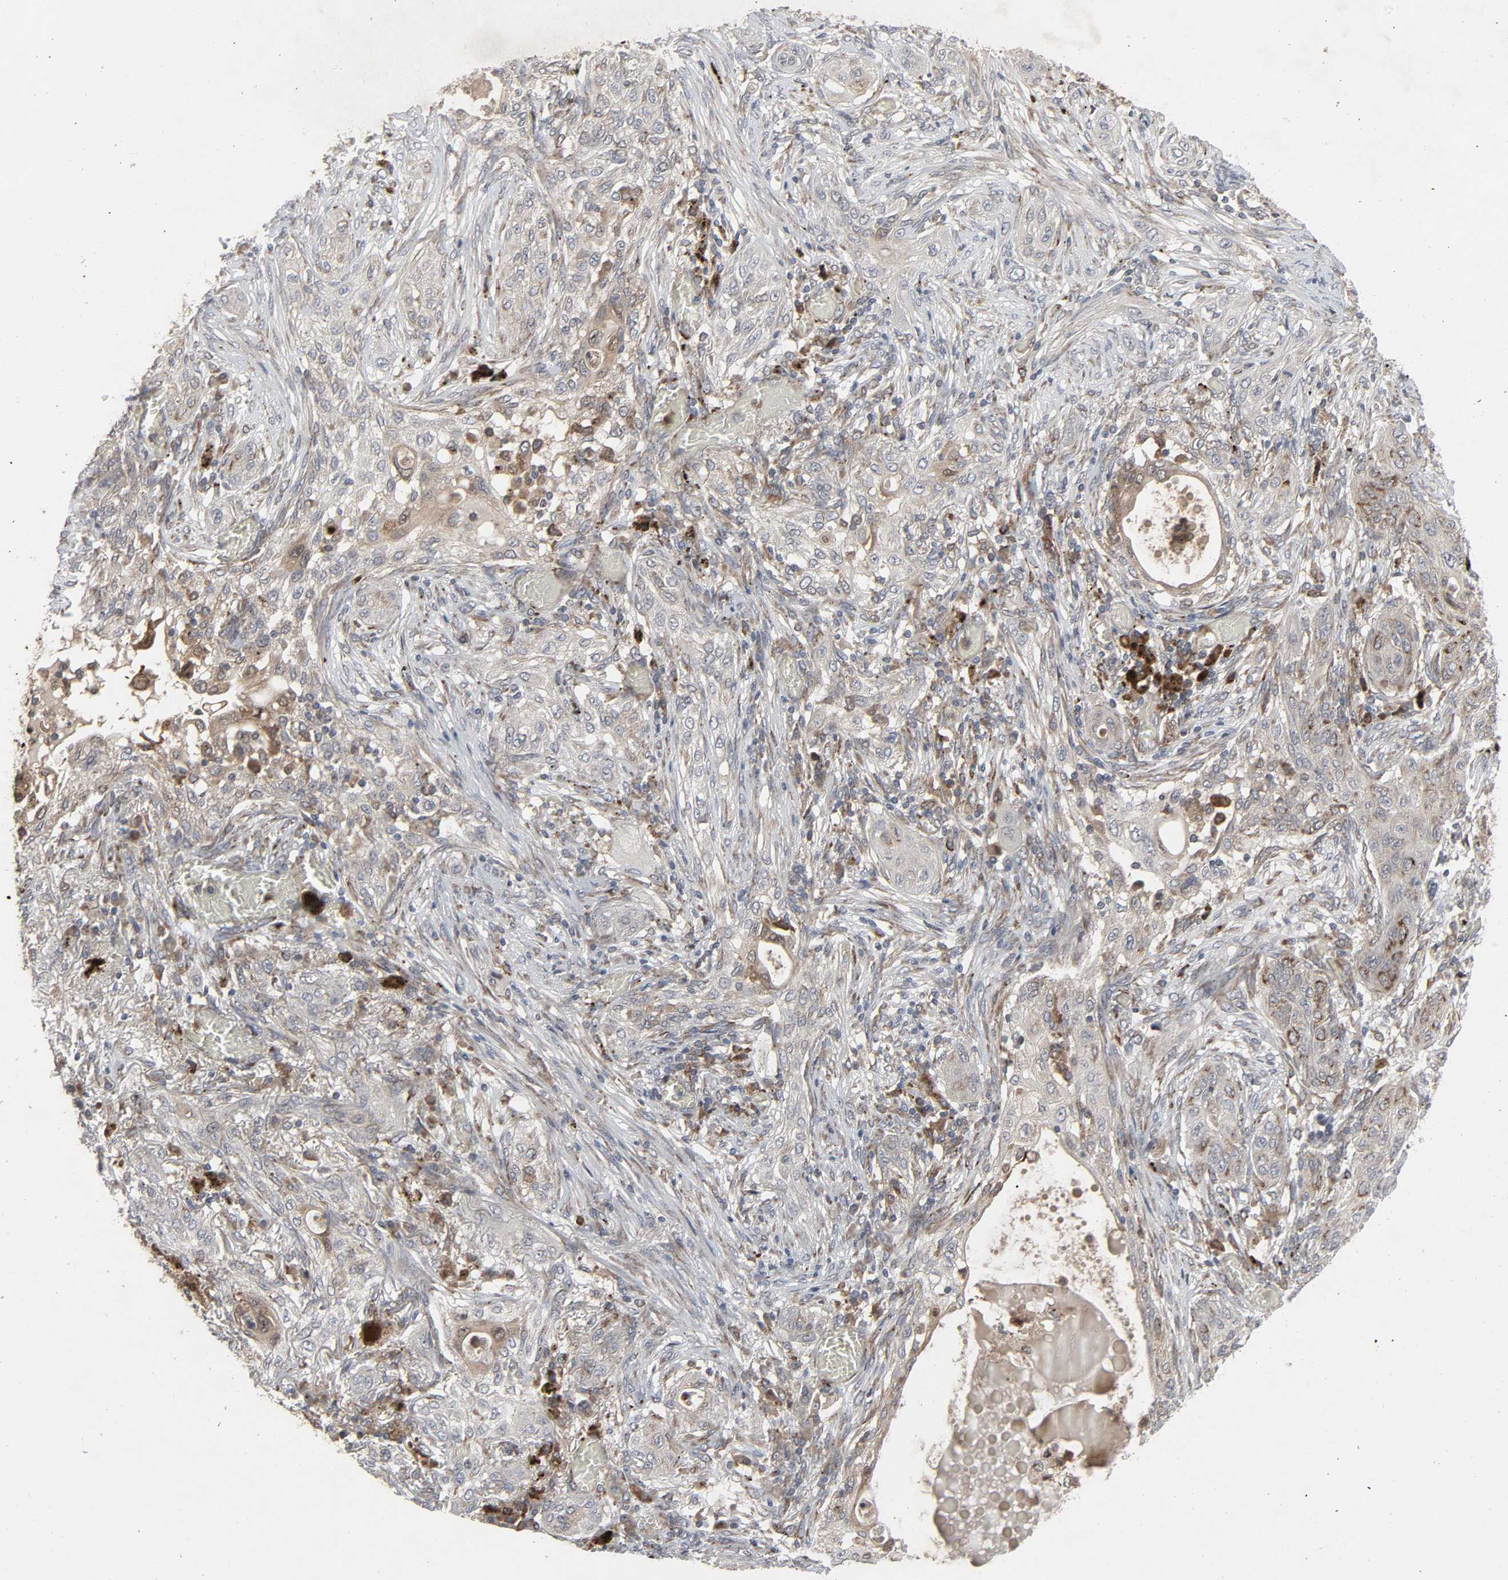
{"staining": {"intensity": "moderate", "quantity": ">75%", "location": "cytoplasmic/membranous"}, "tissue": "lung cancer", "cell_type": "Tumor cells", "image_type": "cancer", "snomed": [{"axis": "morphology", "description": "Squamous cell carcinoma, NOS"}, {"axis": "topography", "description": "Lung"}], "caption": "Lung cancer stained with a brown dye displays moderate cytoplasmic/membranous positive expression in about >75% of tumor cells.", "gene": "ADCY4", "patient": {"sex": "female", "age": 47}}